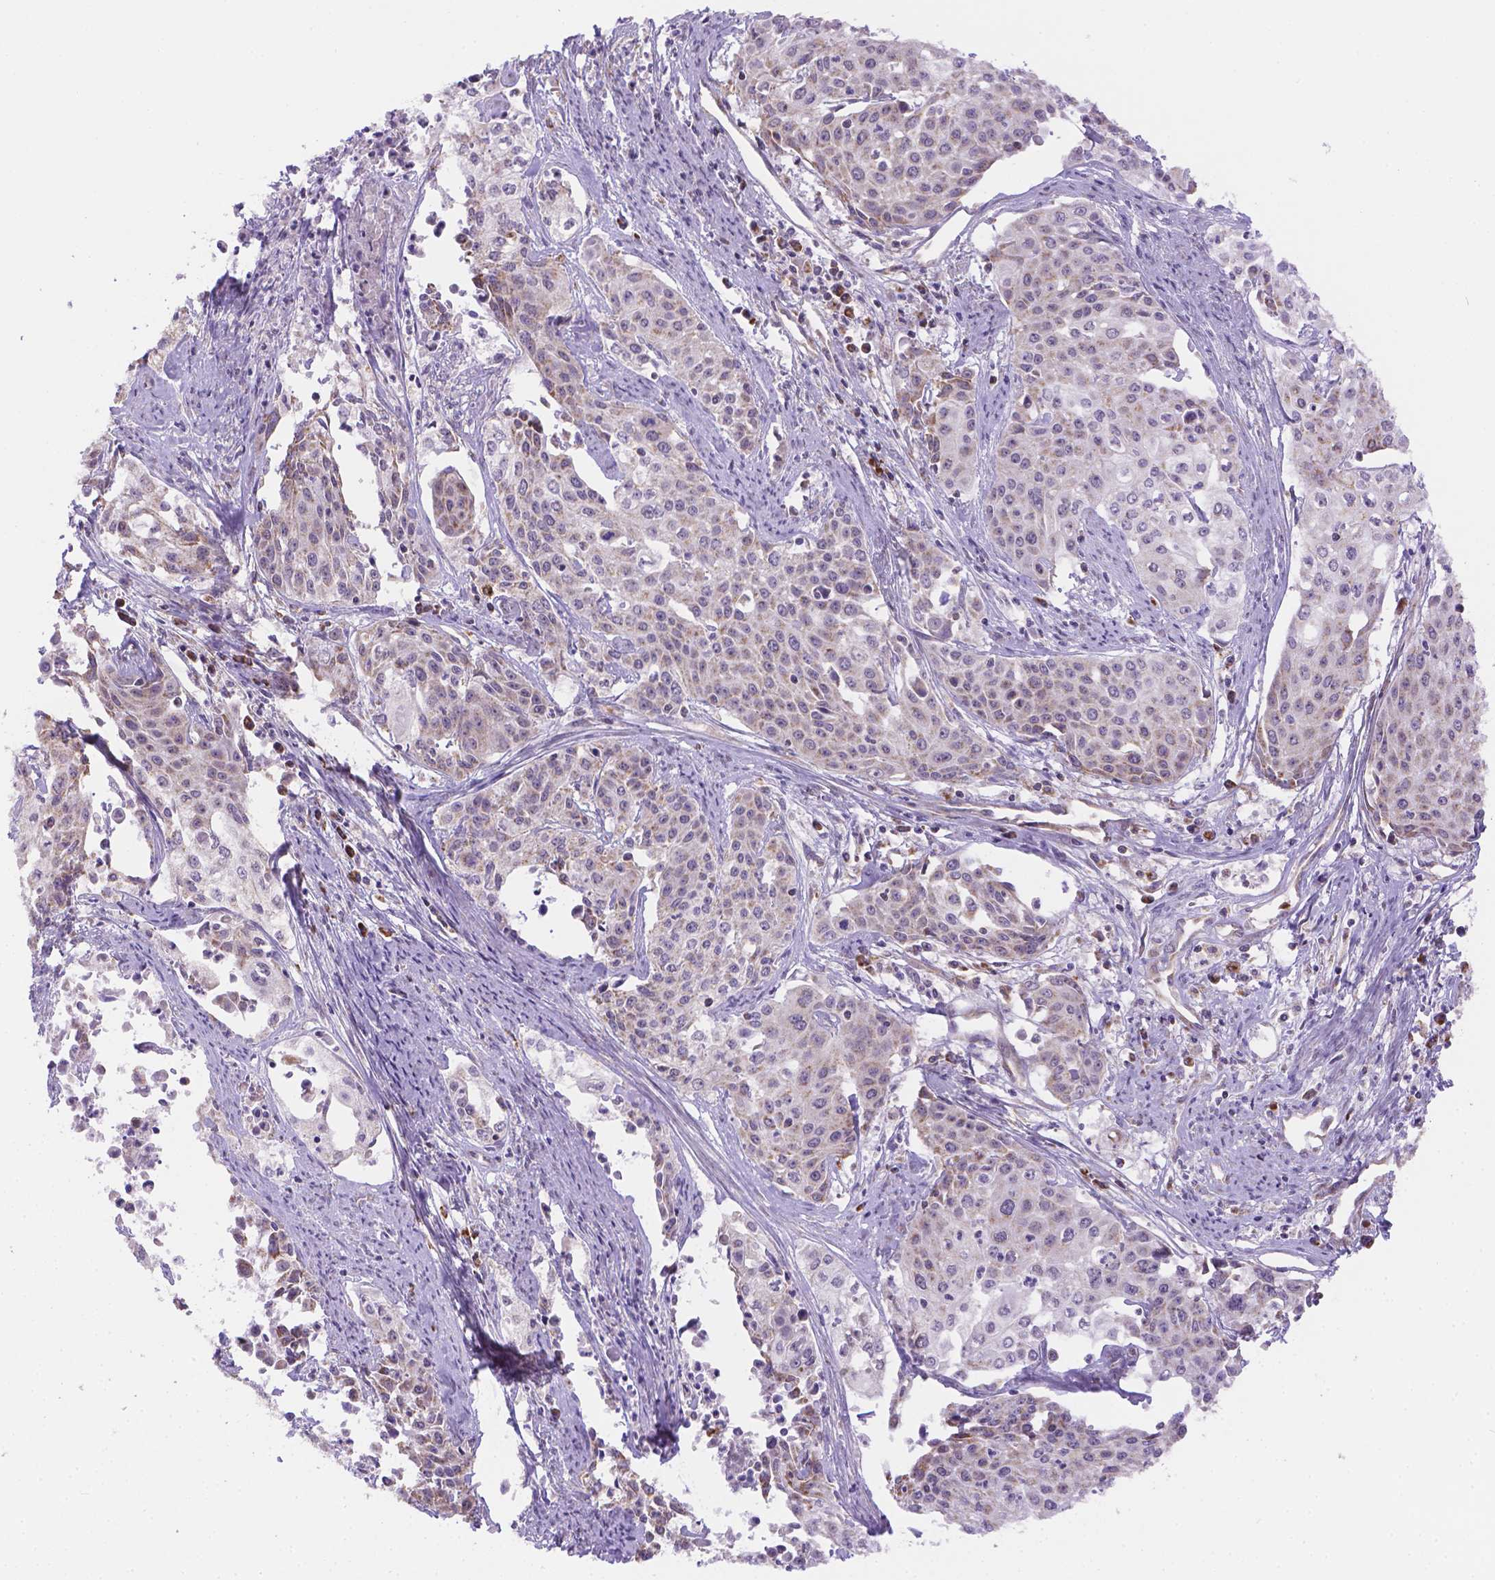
{"staining": {"intensity": "weak", "quantity": "<25%", "location": "cytoplasmic/membranous"}, "tissue": "cervical cancer", "cell_type": "Tumor cells", "image_type": "cancer", "snomed": [{"axis": "morphology", "description": "Squamous cell carcinoma, NOS"}, {"axis": "topography", "description": "Cervix"}], "caption": "Protein analysis of cervical cancer (squamous cell carcinoma) exhibits no significant expression in tumor cells.", "gene": "CYYR1", "patient": {"sex": "female", "age": 39}}